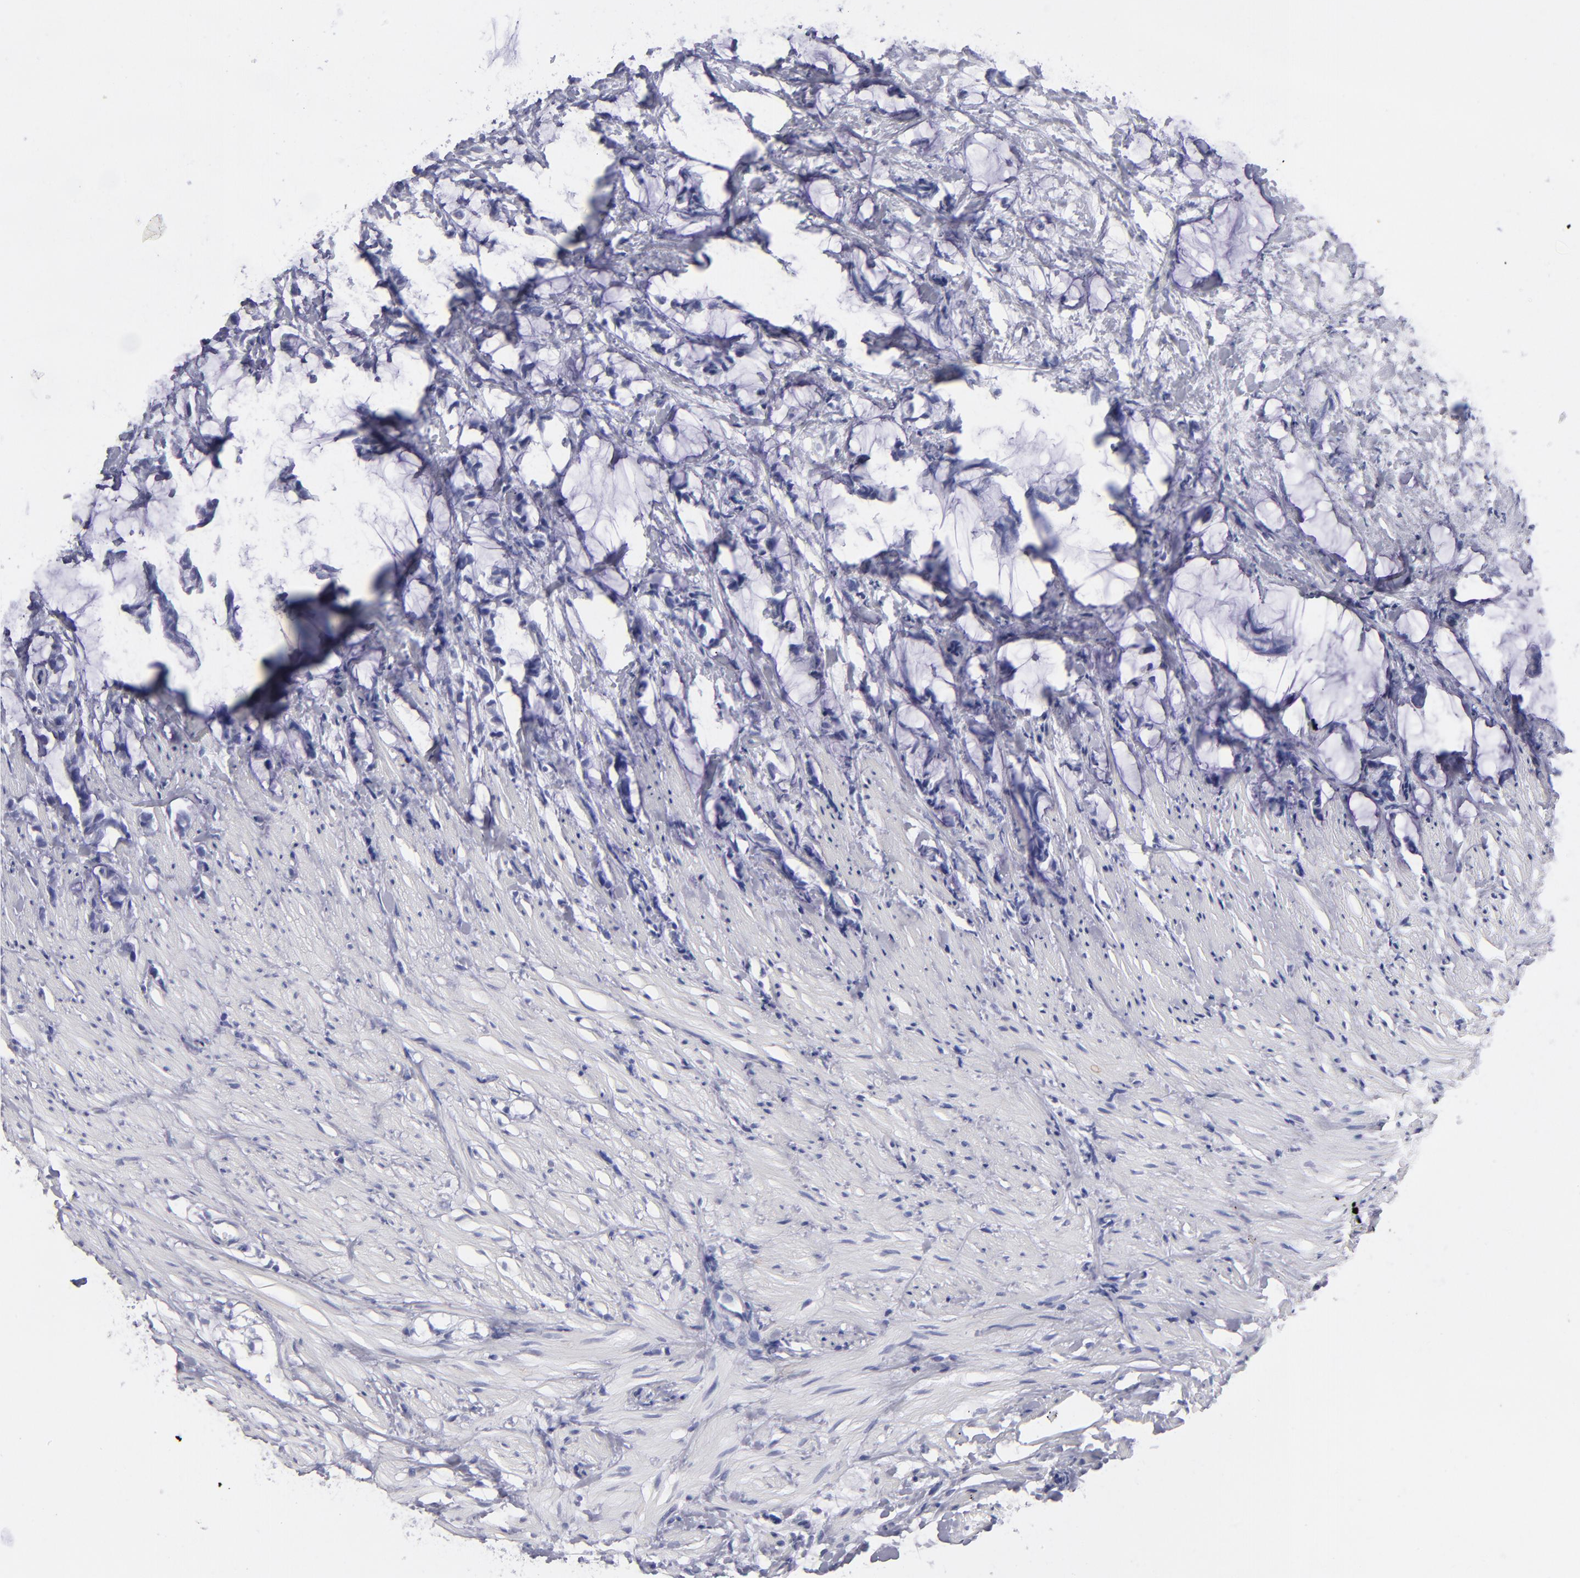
{"staining": {"intensity": "negative", "quantity": "none", "location": "none"}, "tissue": "colorectal cancer", "cell_type": "Tumor cells", "image_type": "cancer", "snomed": [{"axis": "morphology", "description": "Adenocarcinoma, NOS"}, {"axis": "topography", "description": "Colon"}], "caption": "Image shows no significant protein staining in tumor cells of colorectal cancer (adenocarcinoma).", "gene": "MB", "patient": {"sex": "male", "age": 14}}